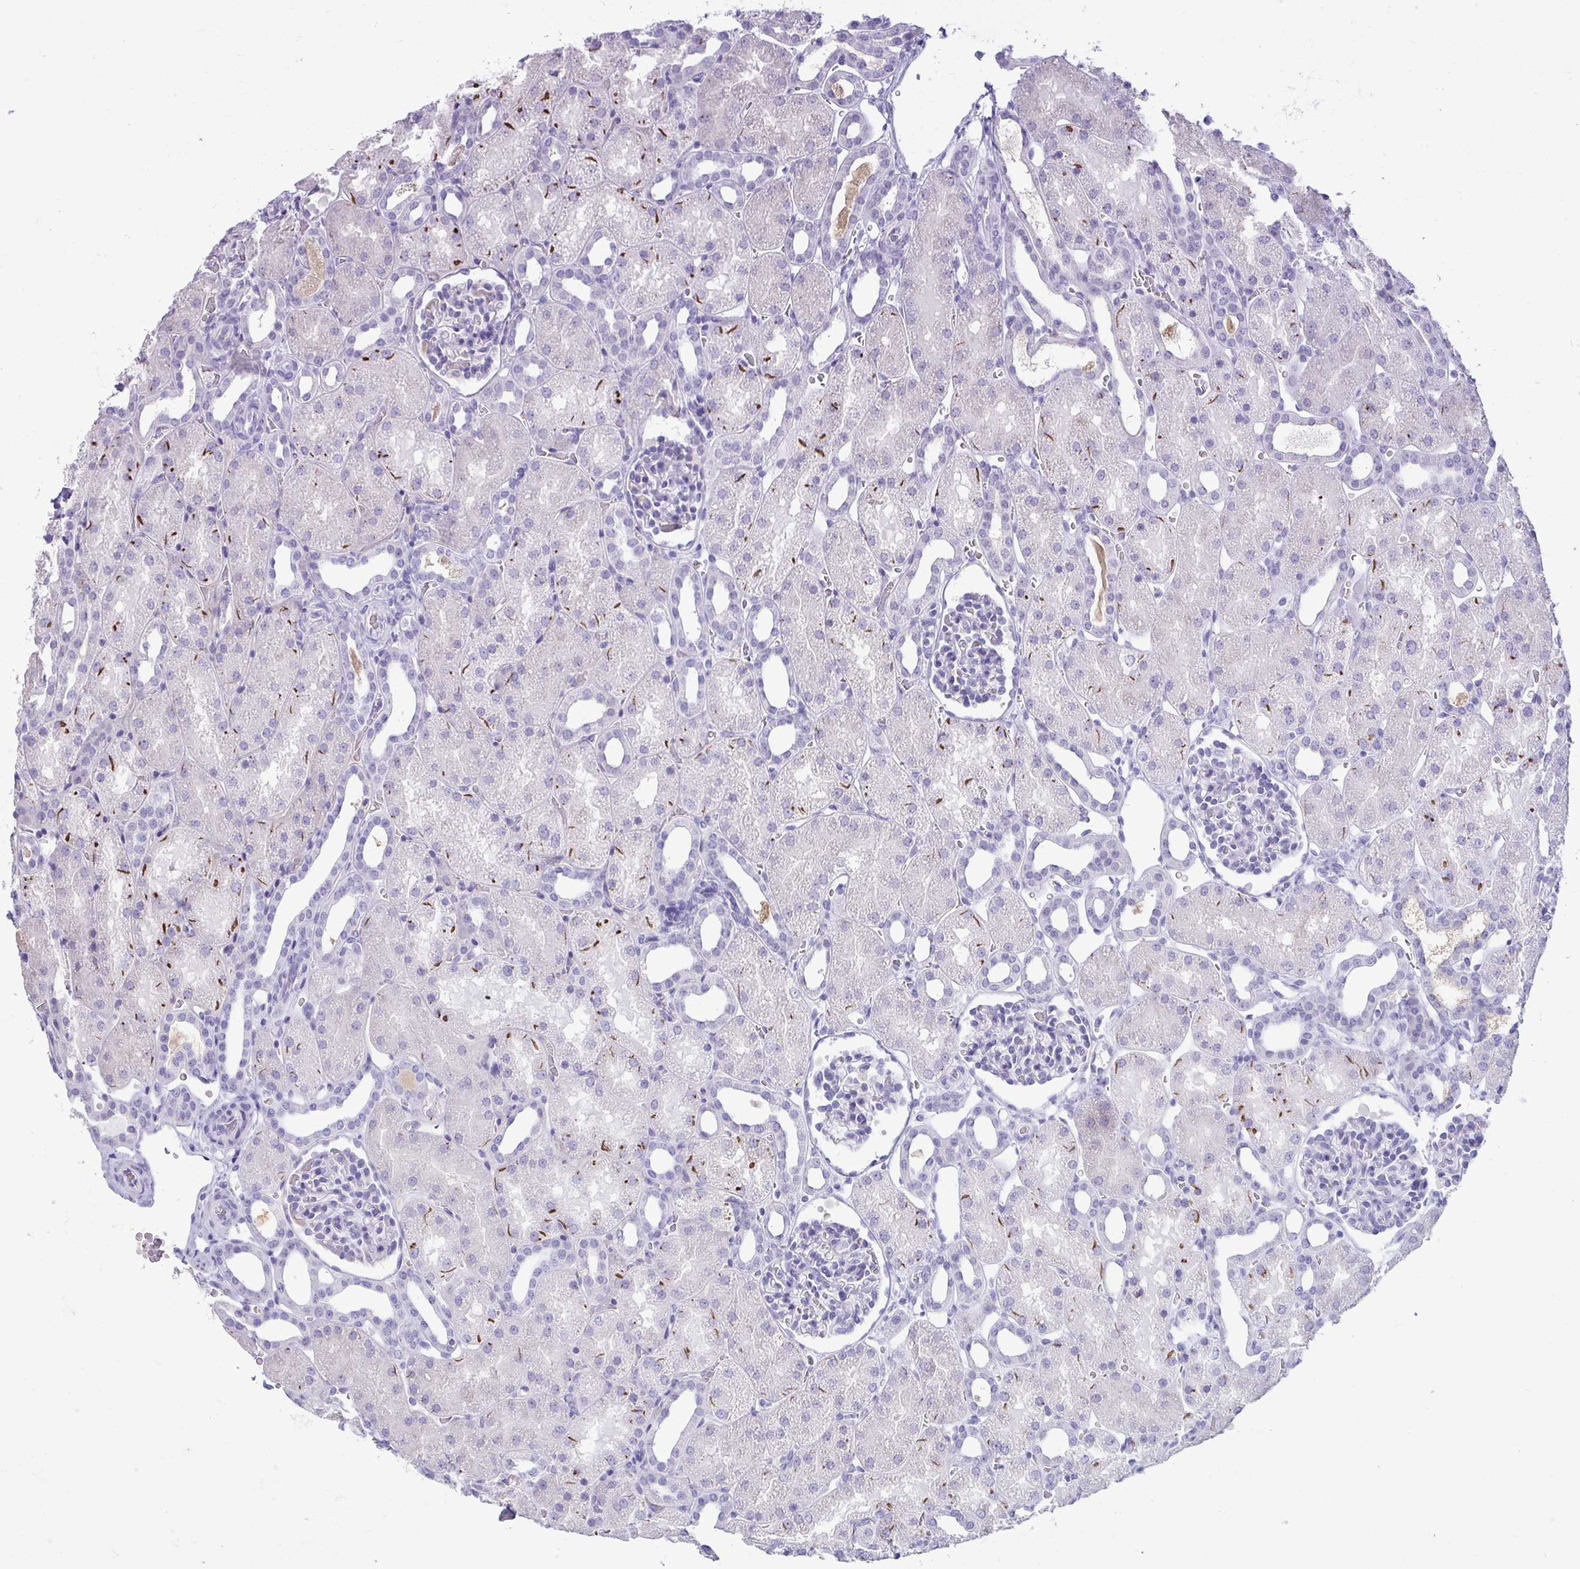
{"staining": {"intensity": "negative", "quantity": "none", "location": "none"}, "tissue": "kidney", "cell_type": "Cells in glomeruli", "image_type": "normal", "snomed": [{"axis": "morphology", "description": "Normal tissue, NOS"}, {"axis": "topography", "description": "Kidney"}], "caption": "Normal kidney was stained to show a protein in brown. There is no significant staining in cells in glomeruli.", "gene": "ANKRD60", "patient": {"sex": "male", "age": 2}}